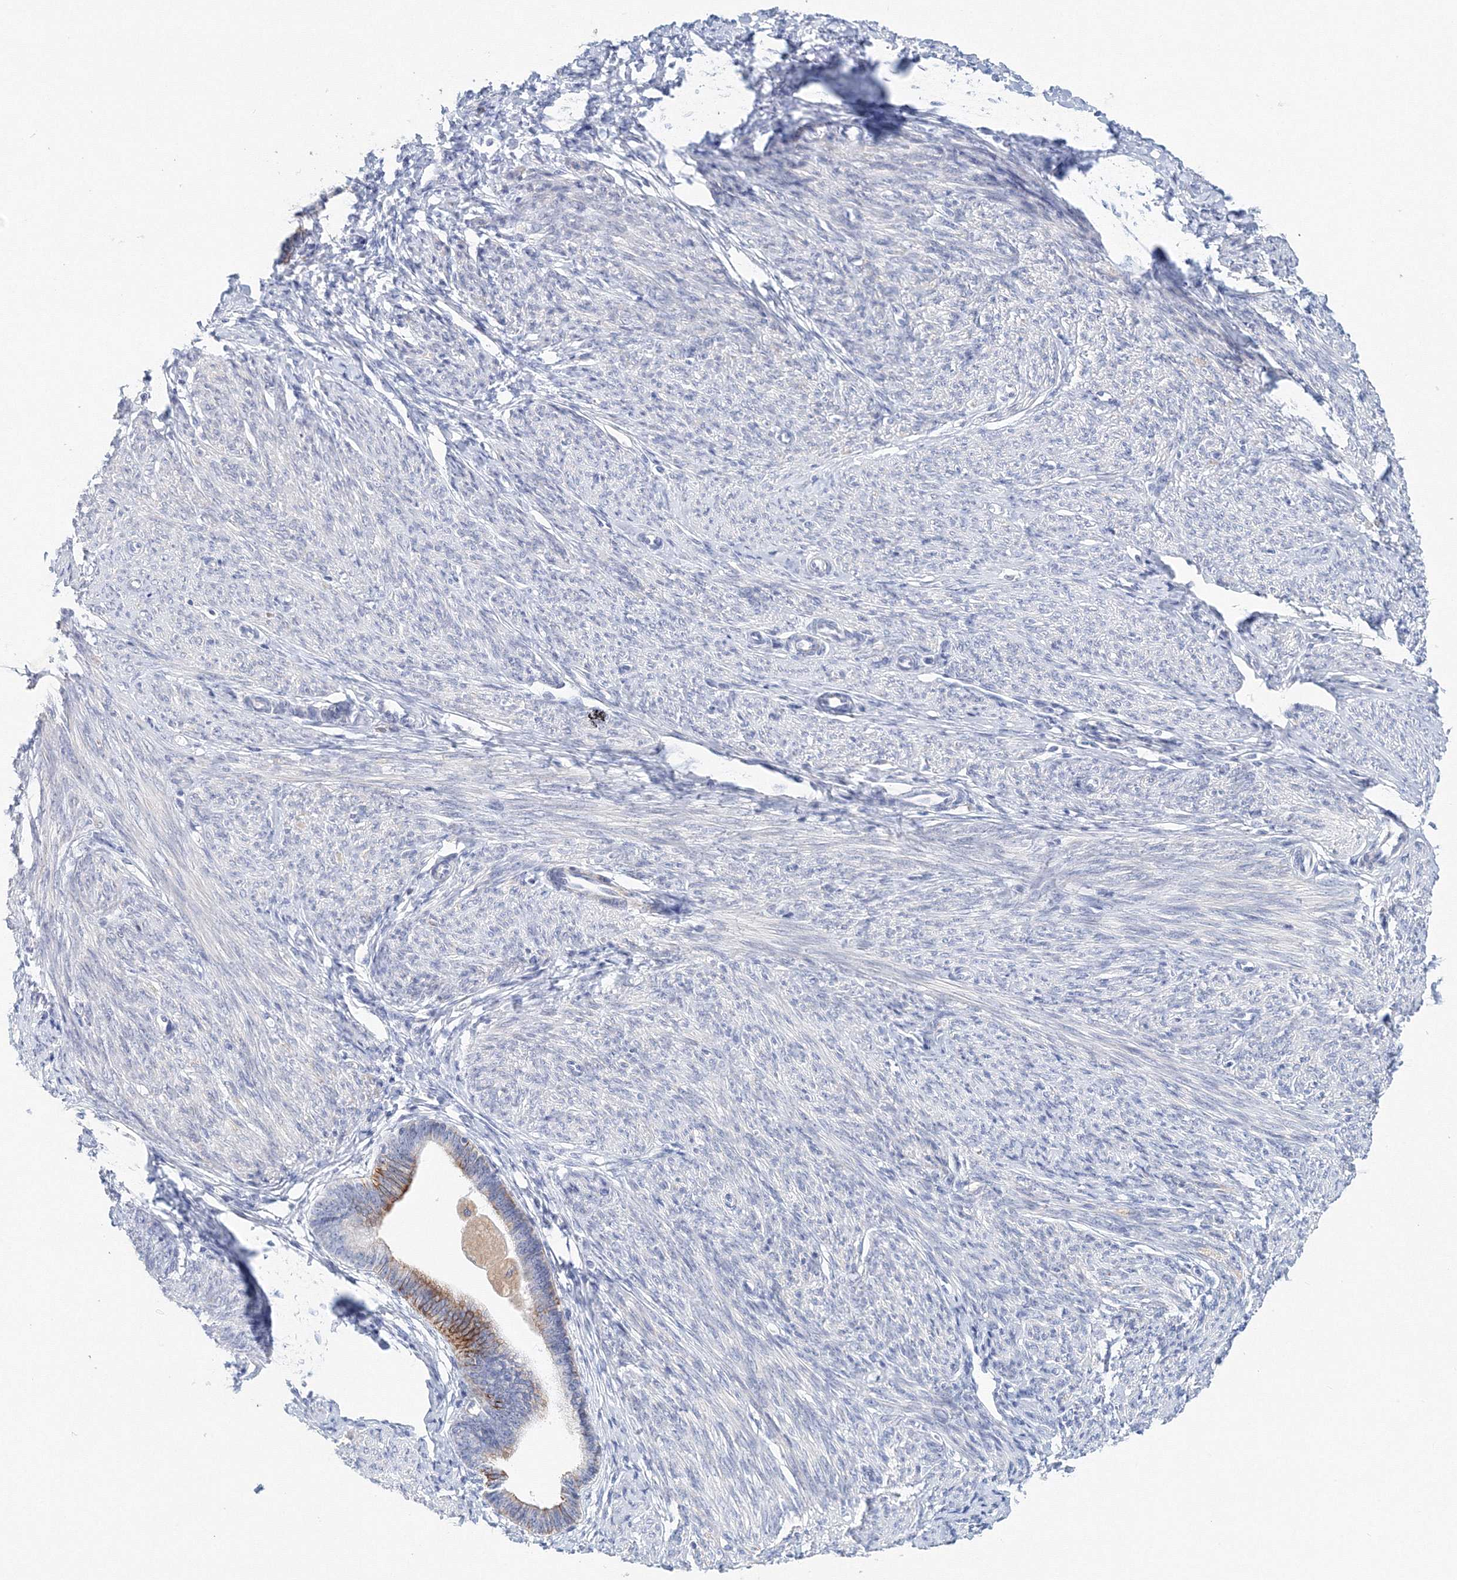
{"staining": {"intensity": "negative", "quantity": "none", "location": "none"}, "tissue": "endometrium", "cell_type": "Cells in endometrial stroma", "image_type": "normal", "snomed": [{"axis": "morphology", "description": "Normal tissue, NOS"}, {"axis": "topography", "description": "Endometrium"}], "caption": "IHC of benign human endometrium shows no expression in cells in endometrial stroma.", "gene": "LRRIQ4", "patient": {"sex": "female", "age": 72}}